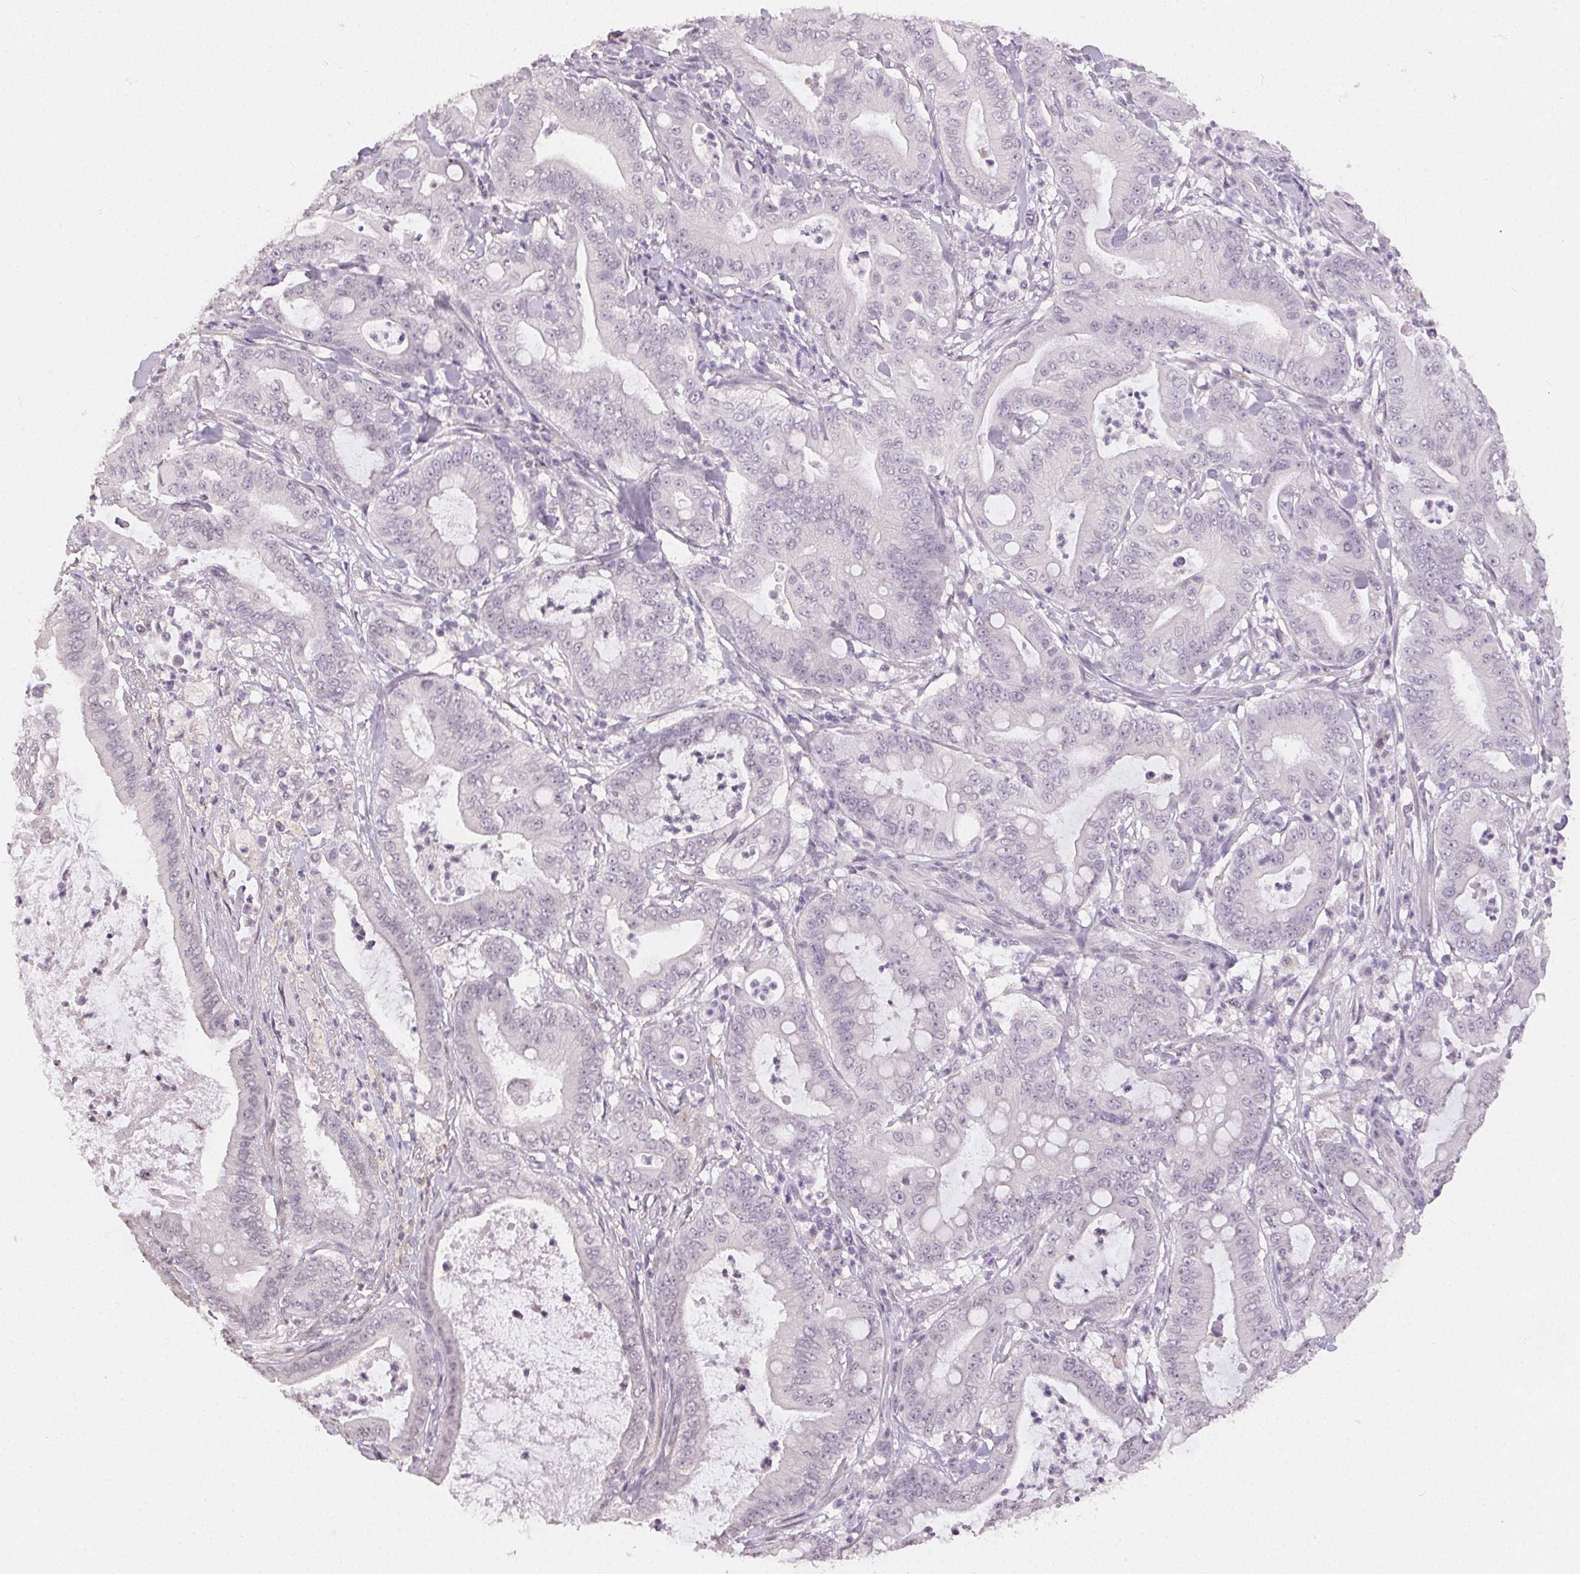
{"staining": {"intensity": "negative", "quantity": "none", "location": "none"}, "tissue": "pancreatic cancer", "cell_type": "Tumor cells", "image_type": "cancer", "snomed": [{"axis": "morphology", "description": "Adenocarcinoma, NOS"}, {"axis": "topography", "description": "Pancreas"}], "caption": "An immunohistochemistry (IHC) micrograph of pancreatic cancer (adenocarcinoma) is shown. There is no staining in tumor cells of pancreatic cancer (adenocarcinoma).", "gene": "TMEM174", "patient": {"sex": "male", "age": 71}}